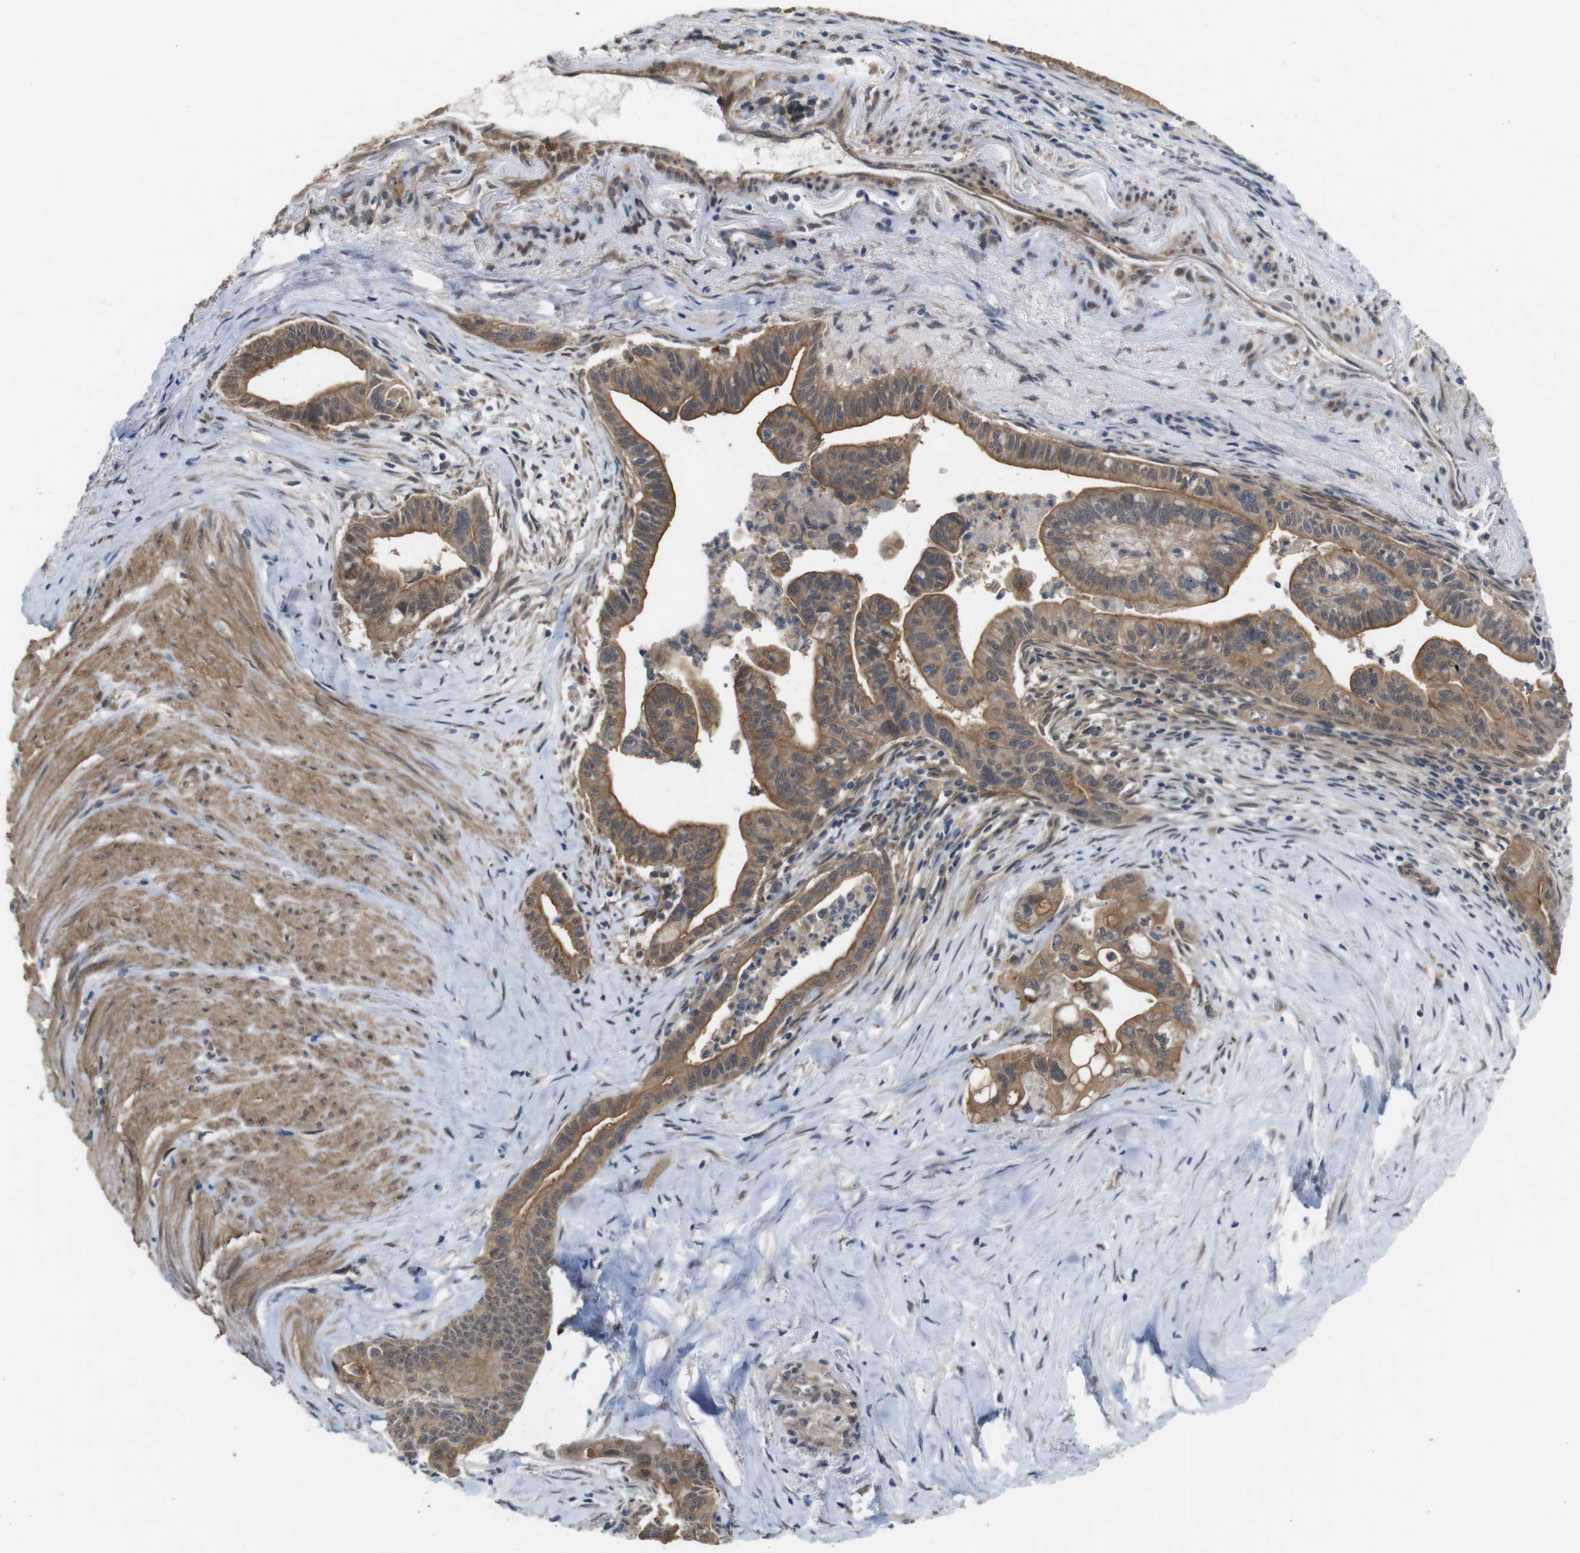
{"staining": {"intensity": "moderate", "quantity": ">75%", "location": "cytoplasmic/membranous"}, "tissue": "pancreatic cancer", "cell_type": "Tumor cells", "image_type": "cancer", "snomed": [{"axis": "morphology", "description": "Adenocarcinoma, NOS"}, {"axis": "topography", "description": "Pancreas"}], "caption": "Pancreatic cancer (adenocarcinoma) stained with a brown dye displays moderate cytoplasmic/membranous positive staining in about >75% of tumor cells.", "gene": "CDC34", "patient": {"sex": "male", "age": 70}}